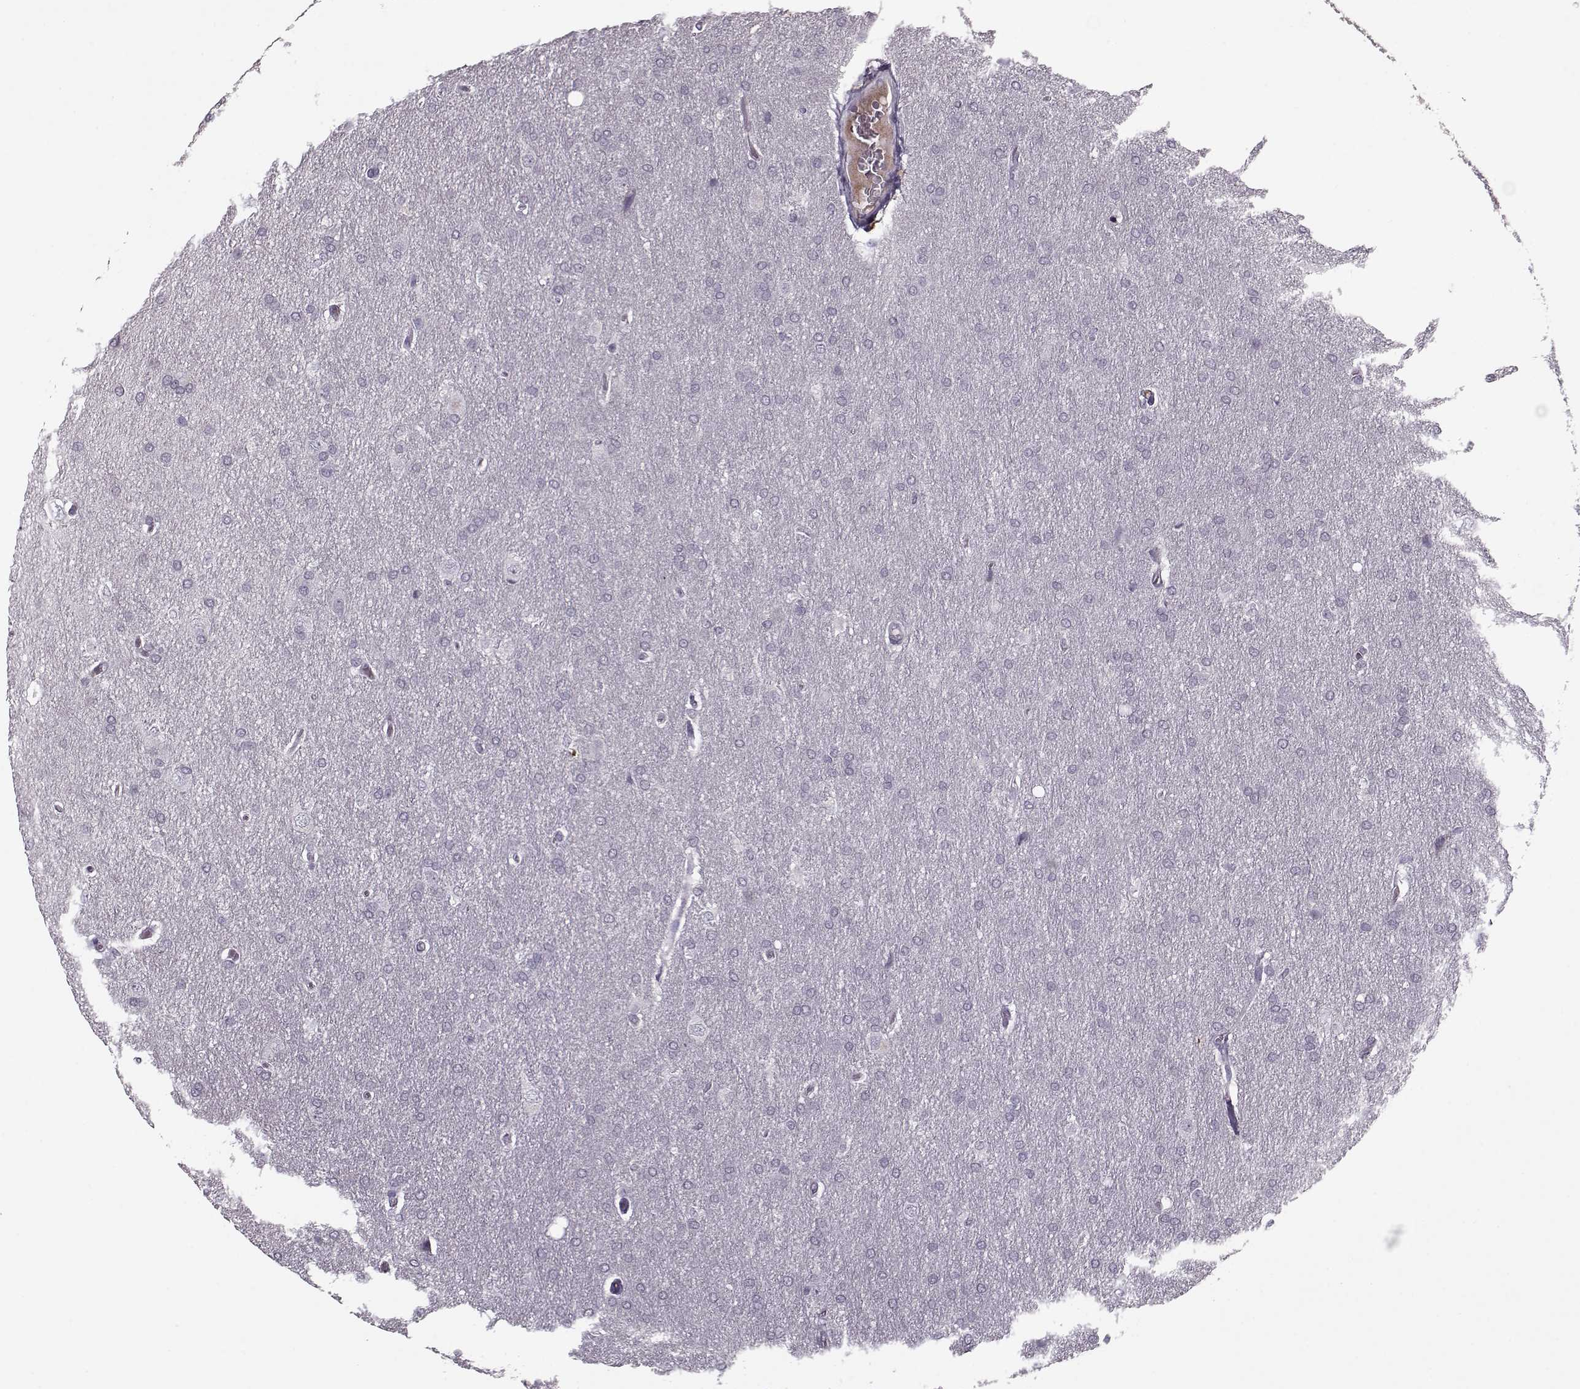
{"staining": {"intensity": "negative", "quantity": "none", "location": "none"}, "tissue": "glioma", "cell_type": "Tumor cells", "image_type": "cancer", "snomed": [{"axis": "morphology", "description": "Glioma, malignant, Low grade"}, {"axis": "topography", "description": "Brain"}], "caption": "Immunohistochemical staining of glioma demonstrates no significant positivity in tumor cells.", "gene": "KRT9", "patient": {"sex": "female", "age": 32}}